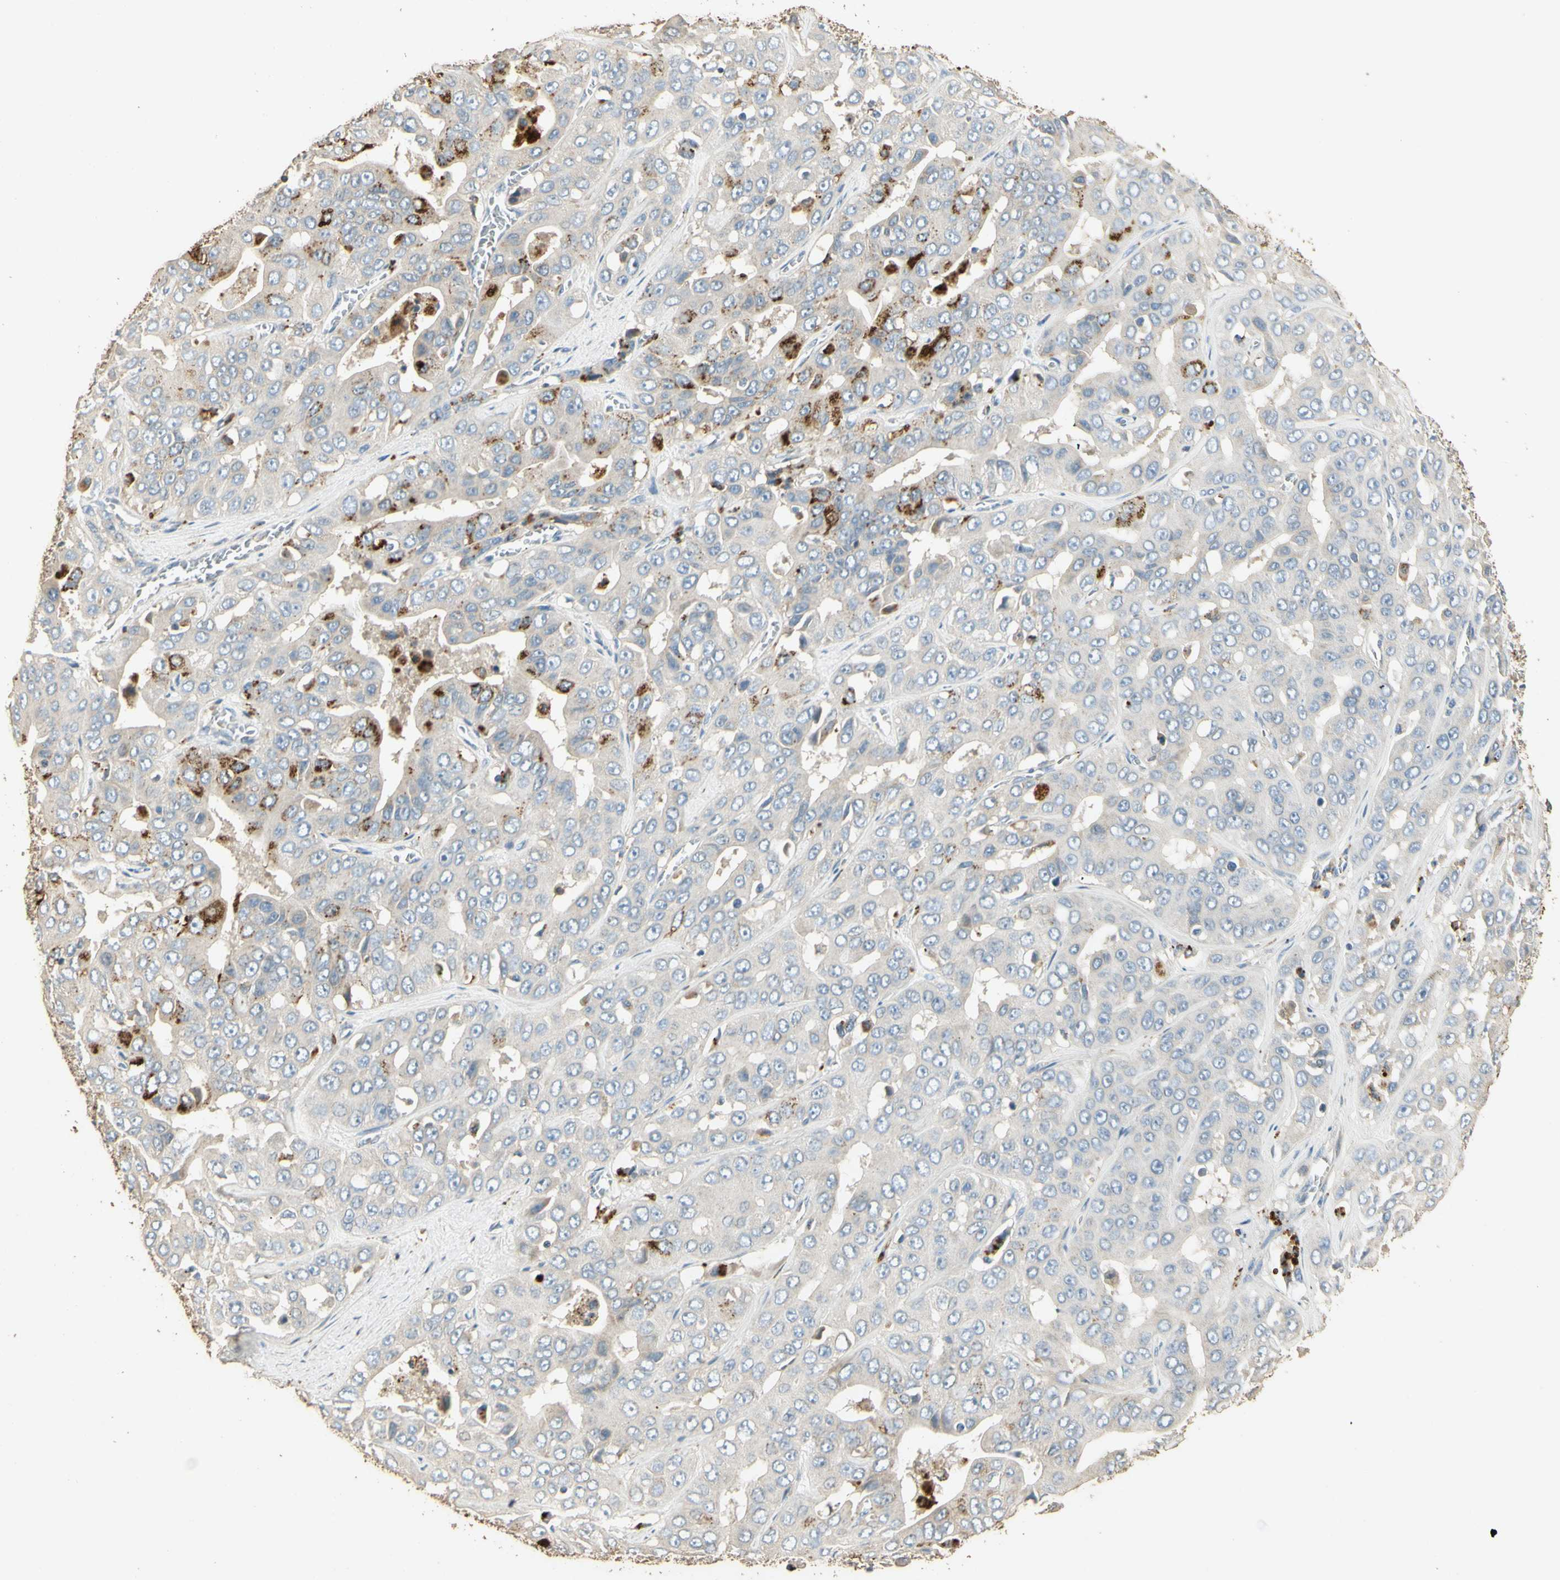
{"staining": {"intensity": "strong", "quantity": "<25%", "location": "cytoplasmic/membranous"}, "tissue": "liver cancer", "cell_type": "Tumor cells", "image_type": "cancer", "snomed": [{"axis": "morphology", "description": "Cholangiocarcinoma"}, {"axis": "topography", "description": "Liver"}], "caption": "IHC histopathology image of neoplastic tissue: human cholangiocarcinoma (liver) stained using immunohistochemistry demonstrates medium levels of strong protein expression localized specifically in the cytoplasmic/membranous of tumor cells, appearing as a cytoplasmic/membranous brown color.", "gene": "ARHGEF17", "patient": {"sex": "female", "age": 52}}